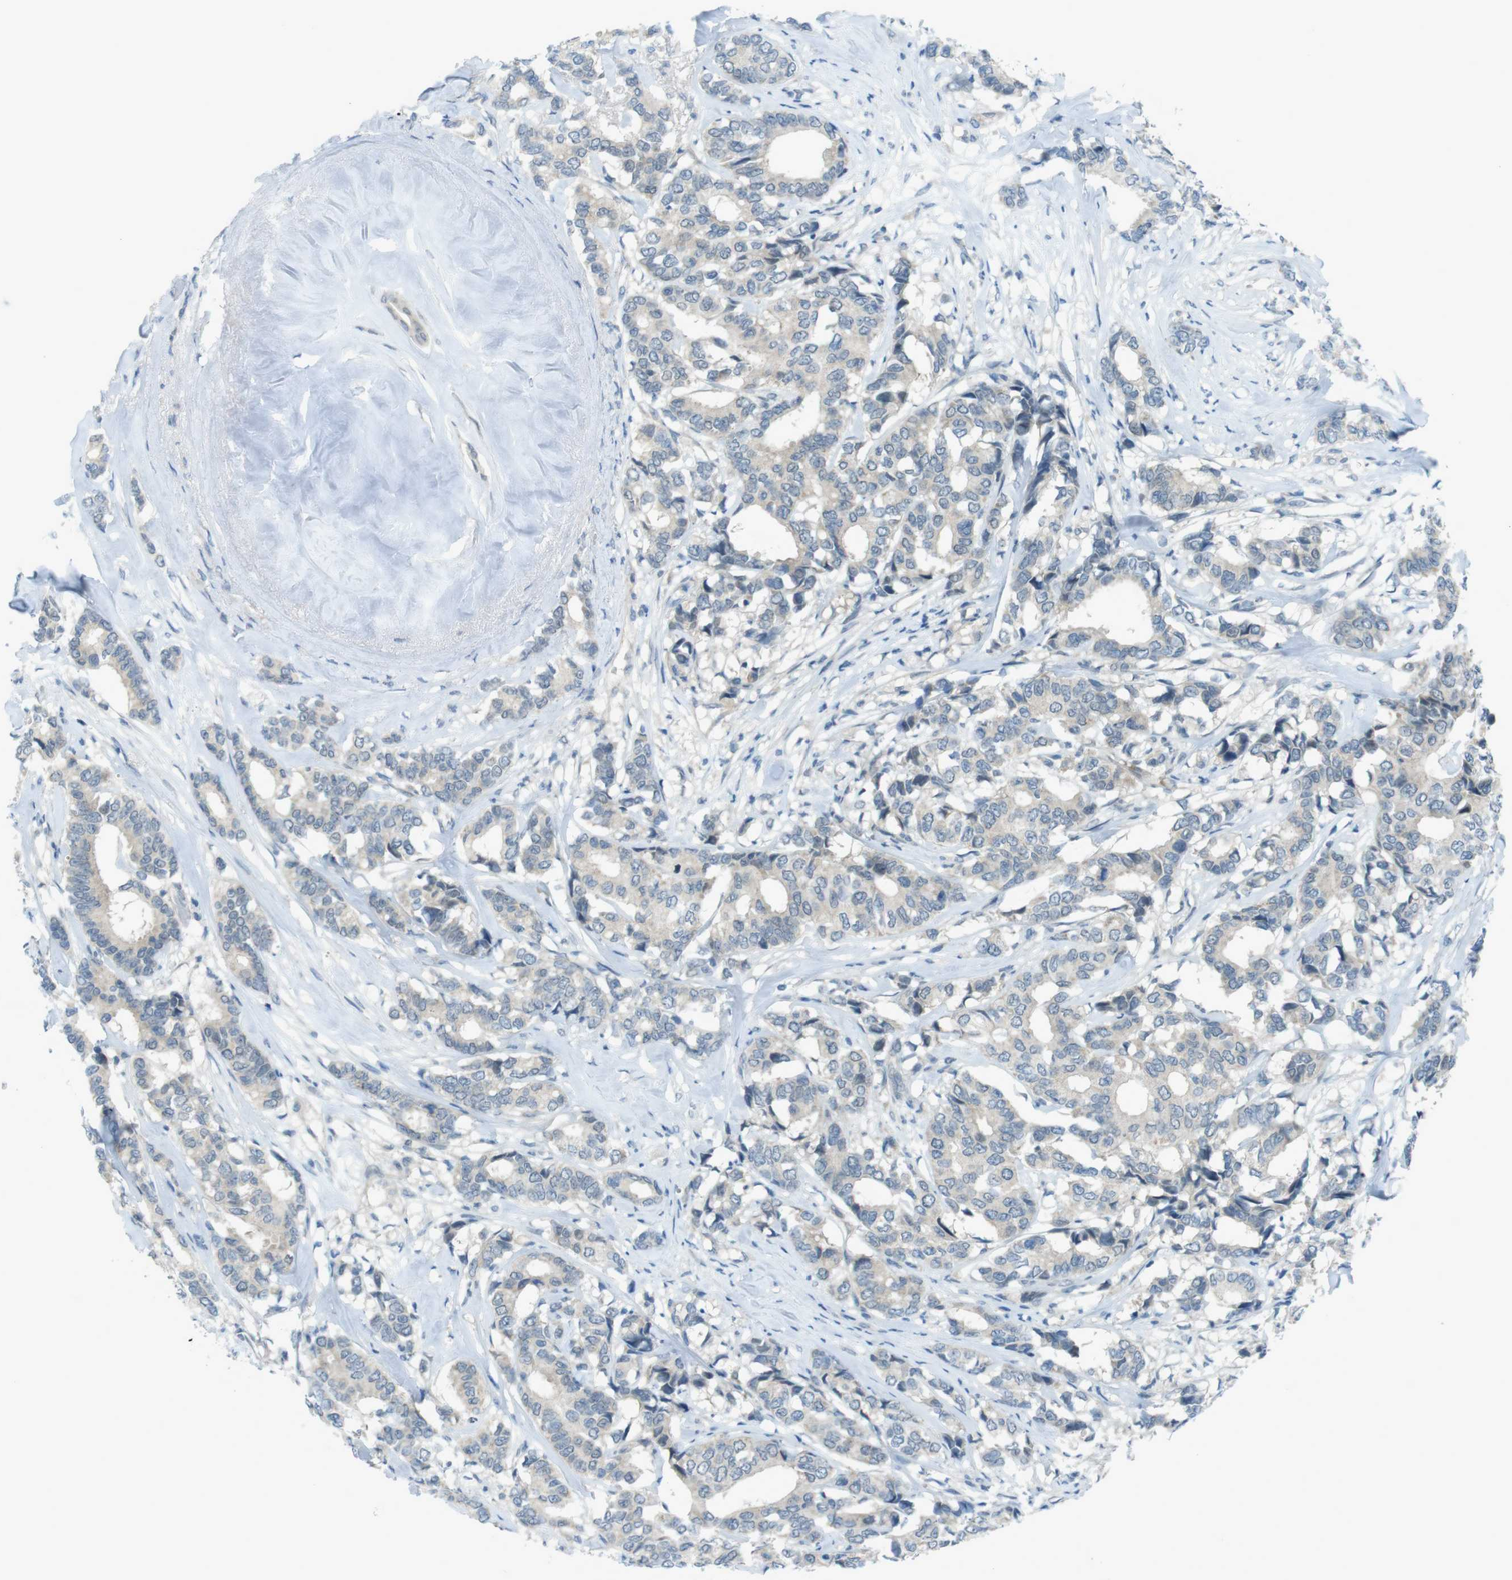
{"staining": {"intensity": "negative", "quantity": "none", "location": "none"}, "tissue": "breast cancer", "cell_type": "Tumor cells", "image_type": "cancer", "snomed": [{"axis": "morphology", "description": "Duct carcinoma"}, {"axis": "topography", "description": "Breast"}], "caption": "Tumor cells are negative for protein expression in human breast intraductal carcinoma.", "gene": "ZDHHC20", "patient": {"sex": "female", "age": 87}}